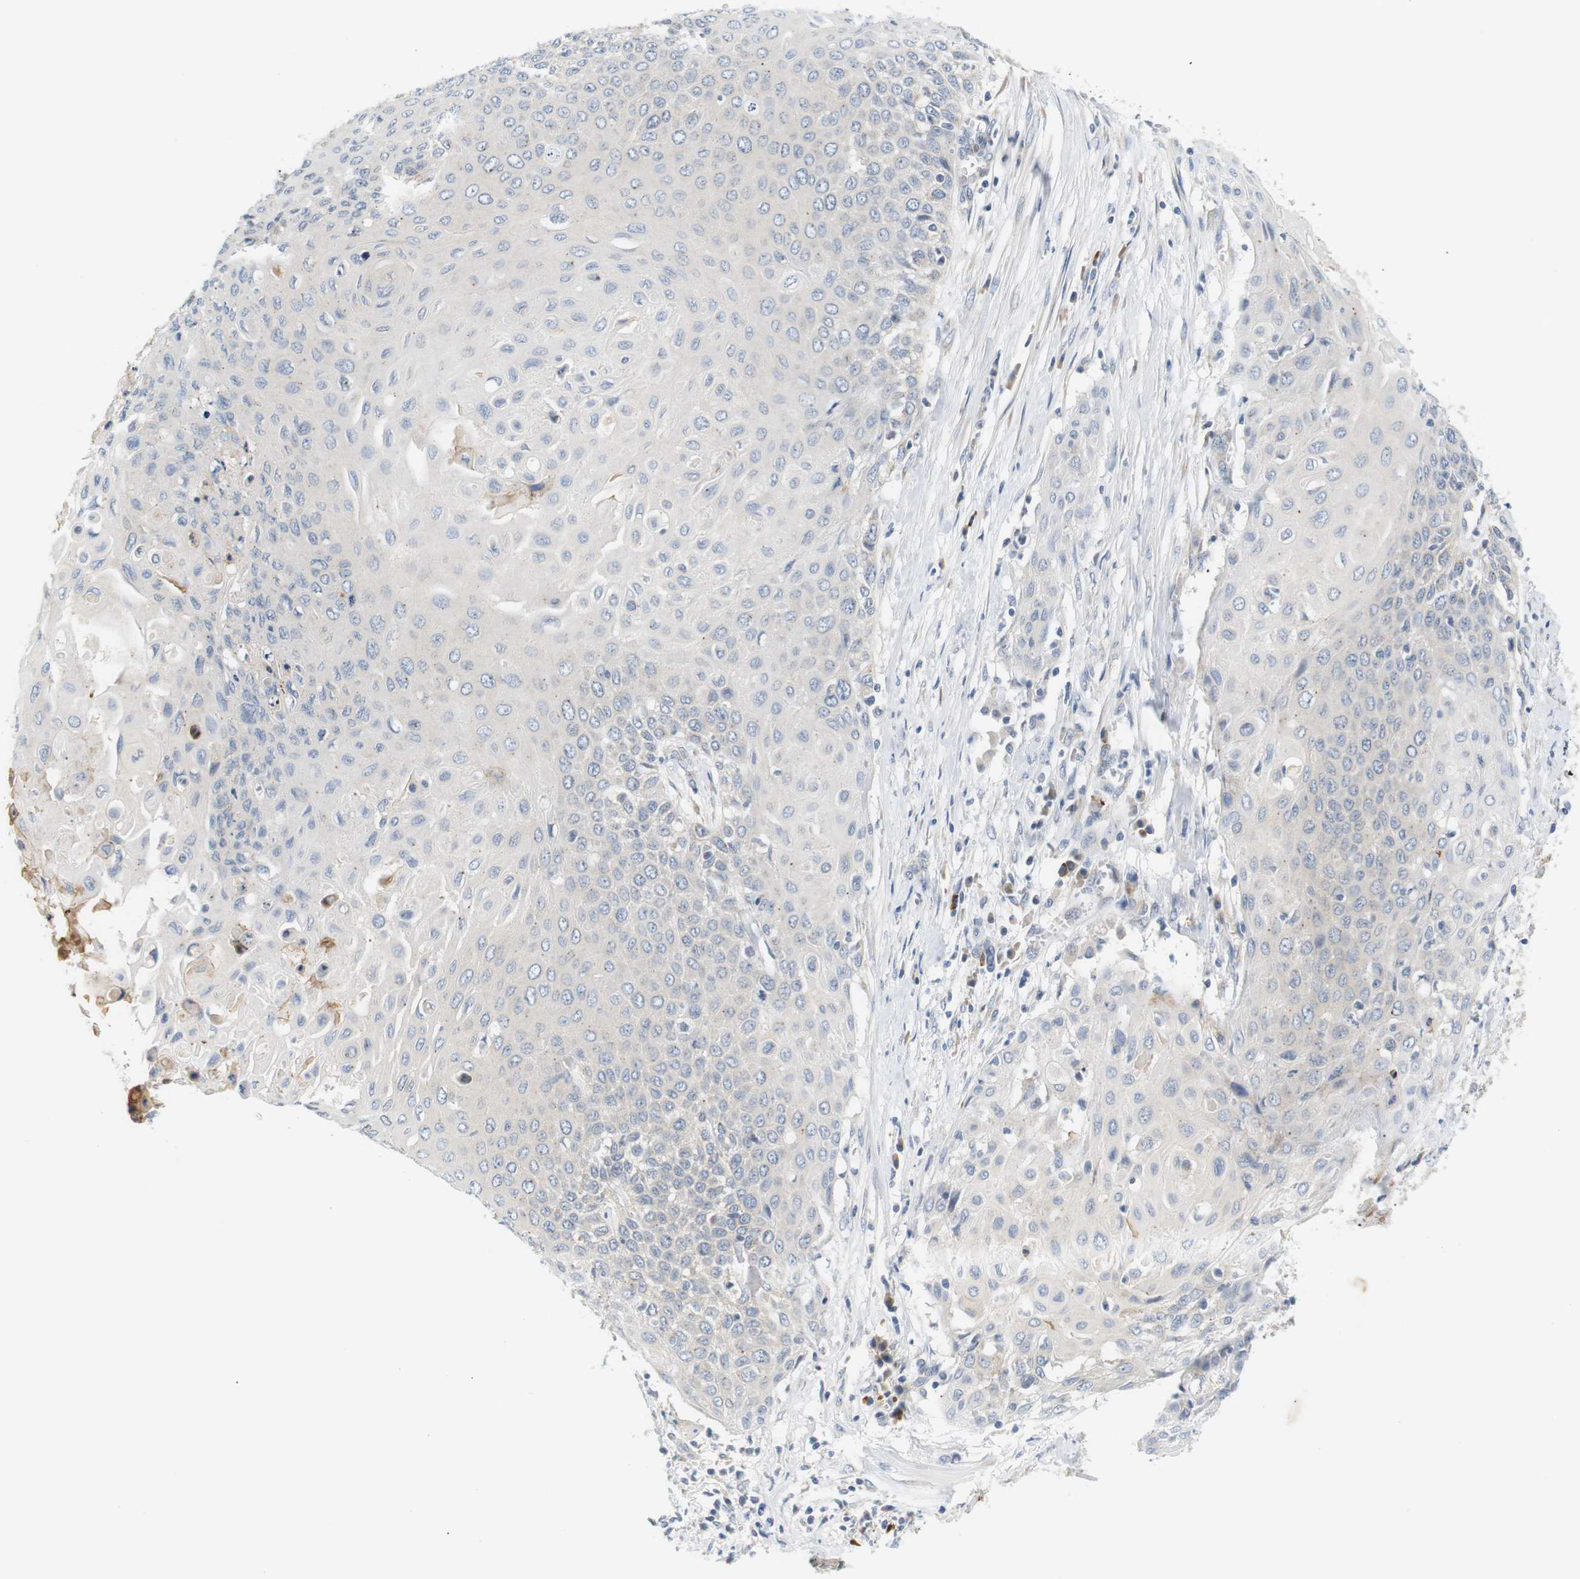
{"staining": {"intensity": "negative", "quantity": "none", "location": "none"}, "tissue": "cervical cancer", "cell_type": "Tumor cells", "image_type": "cancer", "snomed": [{"axis": "morphology", "description": "Squamous cell carcinoma, NOS"}, {"axis": "topography", "description": "Cervix"}], "caption": "An IHC image of cervical squamous cell carcinoma is shown. There is no staining in tumor cells of cervical squamous cell carcinoma.", "gene": "EVA1C", "patient": {"sex": "female", "age": 39}}